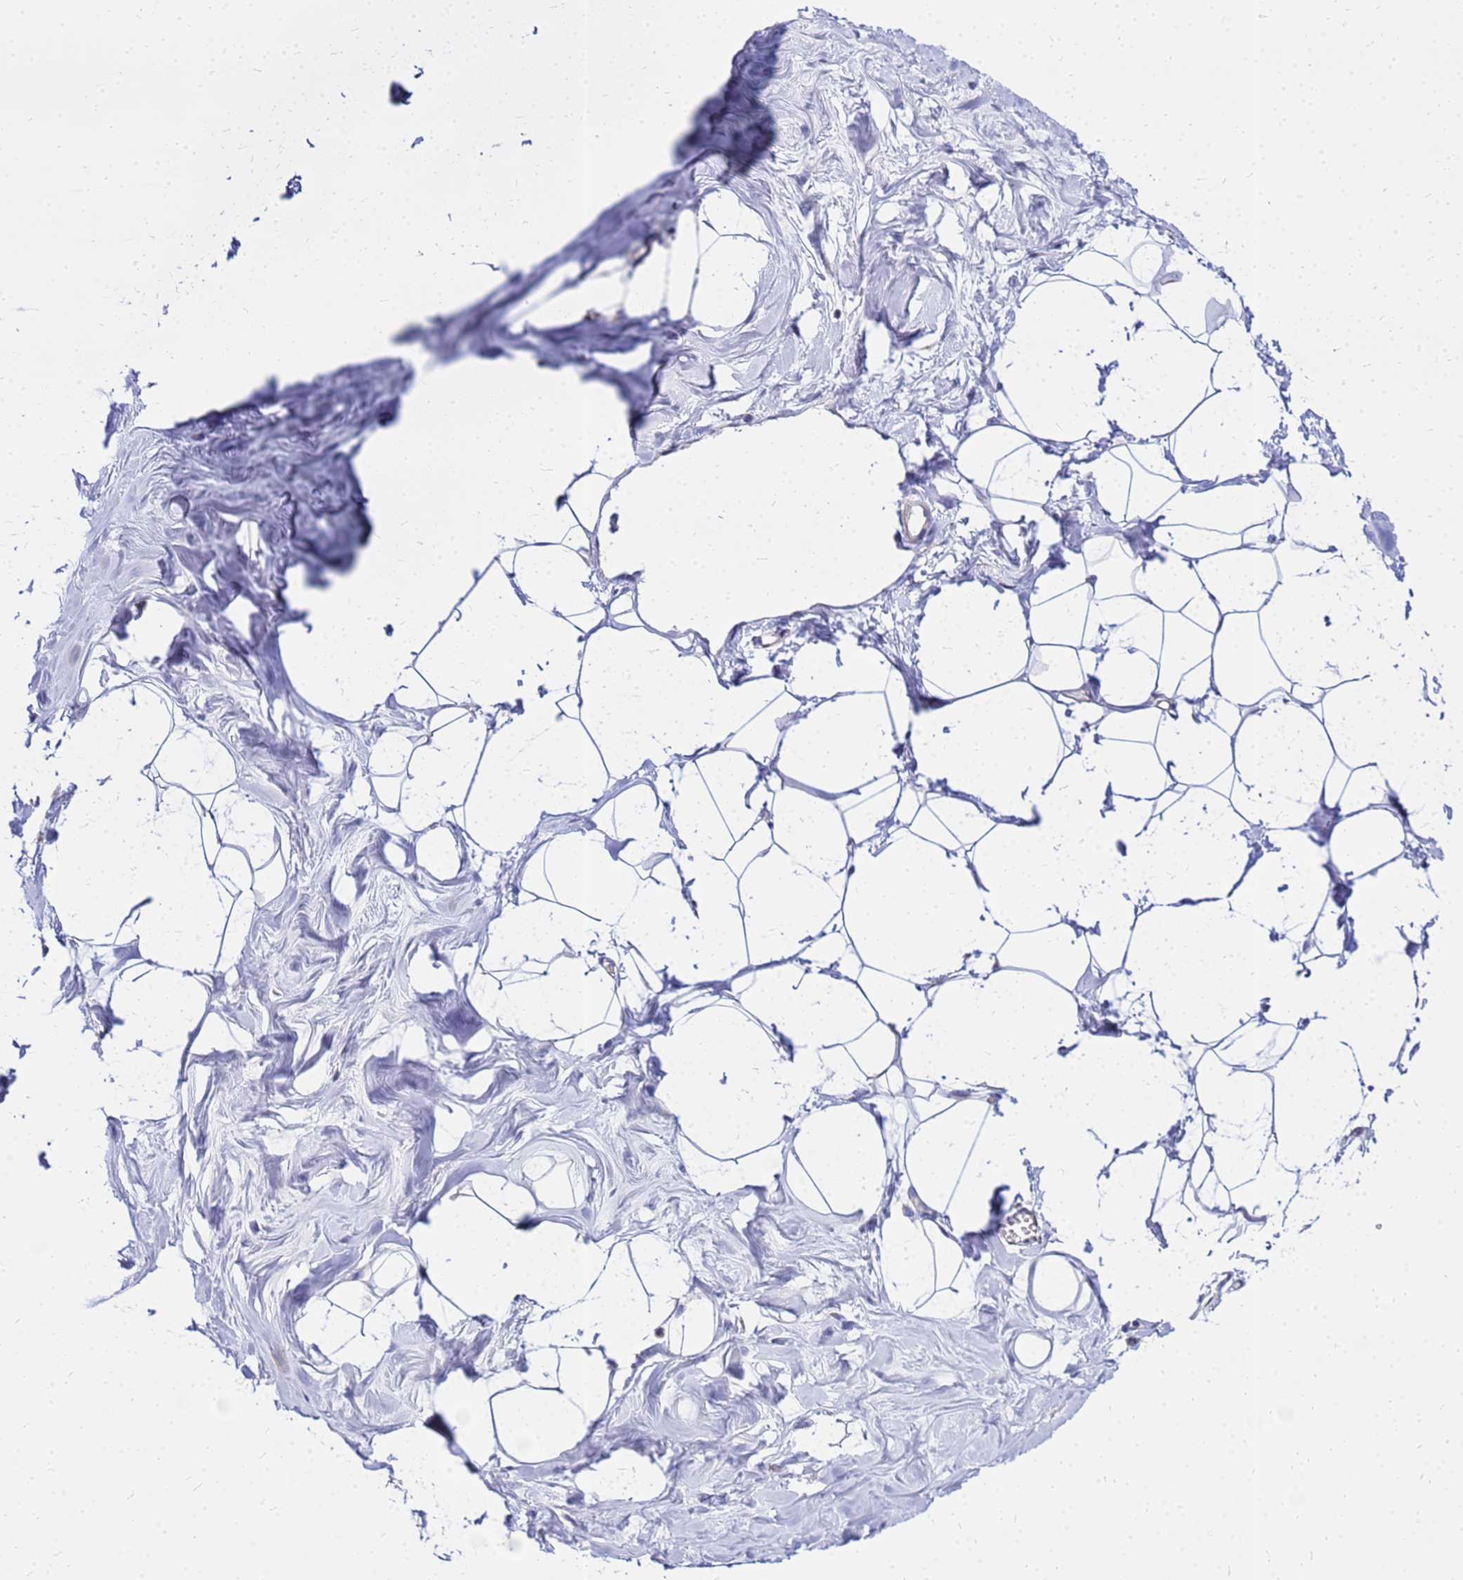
{"staining": {"intensity": "negative", "quantity": "none", "location": "none"}, "tissue": "breast", "cell_type": "Adipocytes", "image_type": "normal", "snomed": [{"axis": "morphology", "description": "Normal tissue, NOS"}, {"axis": "topography", "description": "Breast"}], "caption": "High power microscopy micrograph of an immunohistochemistry (IHC) histopathology image of unremarkable breast, revealing no significant positivity in adipocytes.", "gene": "HERC5", "patient": {"sex": "female", "age": 27}}